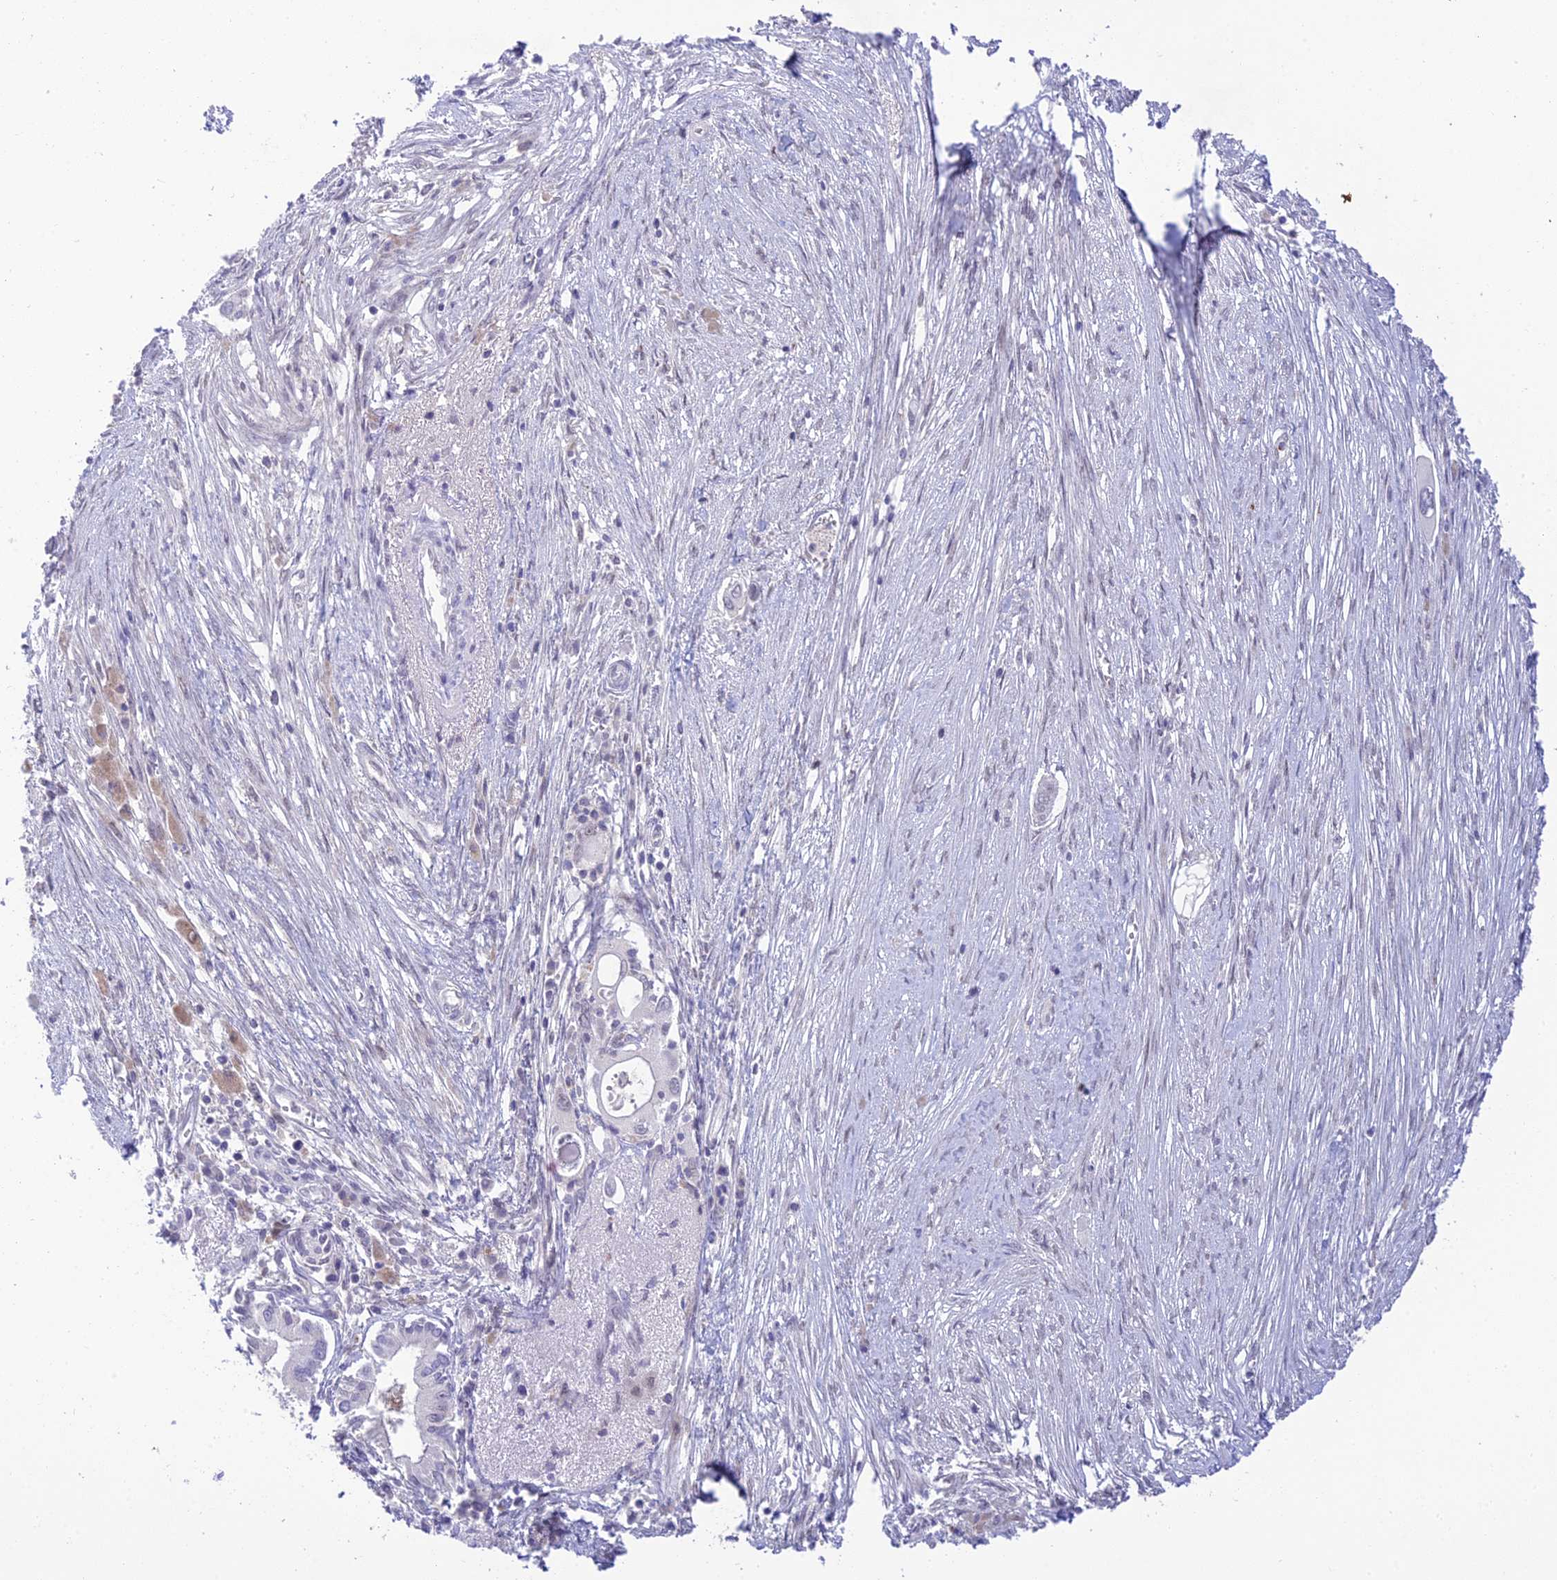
{"staining": {"intensity": "negative", "quantity": "none", "location": "none"}, "tissue": "pancreatic cancer", "cell_type": "Tumor cells", "image_type": "cancer", "snomed": [{"axis": "morphology", "description": "Adenocarcinoma, NOS"}, {"axis": "topography", "description": "Pancreas"}], "caption": "A histopathology image of pancreatic cancer (adenocarcinoma) stained for a protein shows no brown staining in tumor cells.", "gene": "BMT2", "patient": {"sex": "male", "age": 68}}